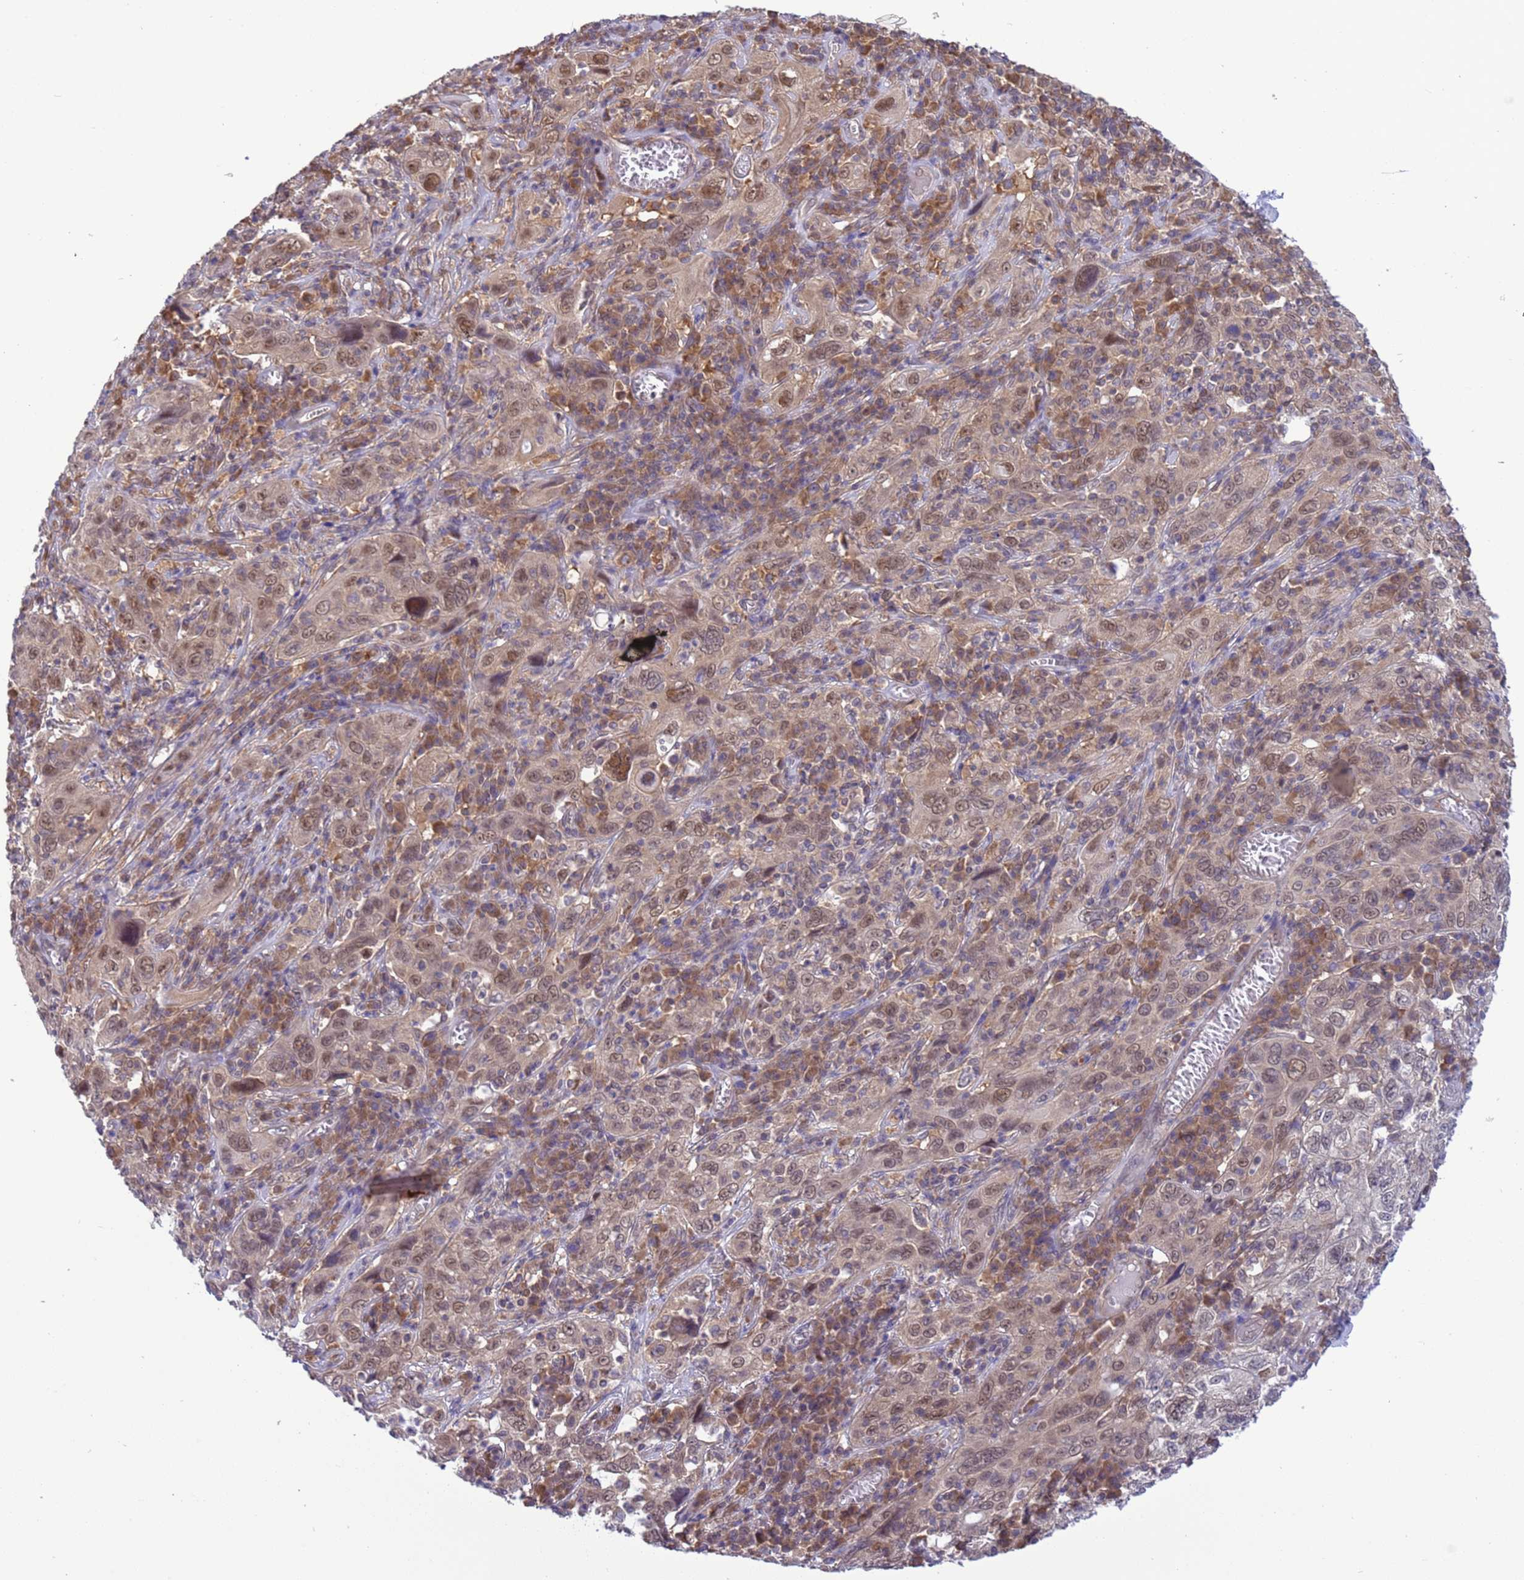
{"staining": {"intensity": "weak", "quantity": ">75%", "location": "nuclear"}, "tissue": "cervical cancer", "cell_type": "Tumor cells", "image_type": "cancer", "snomed": [{"axis": "morphology", "description": "Squamous cell carcinoma, NOS"}, {"axis": "topography", "description": "Cervix"}], "caption": "Immunohistochemical staining of cervical squamous cell carcinoma reveals low levels of weak nuclear protein staining in about >75% of tumor cells.", "gene": "ZNF461", "patient": {"sex": "female", "age": 46}}